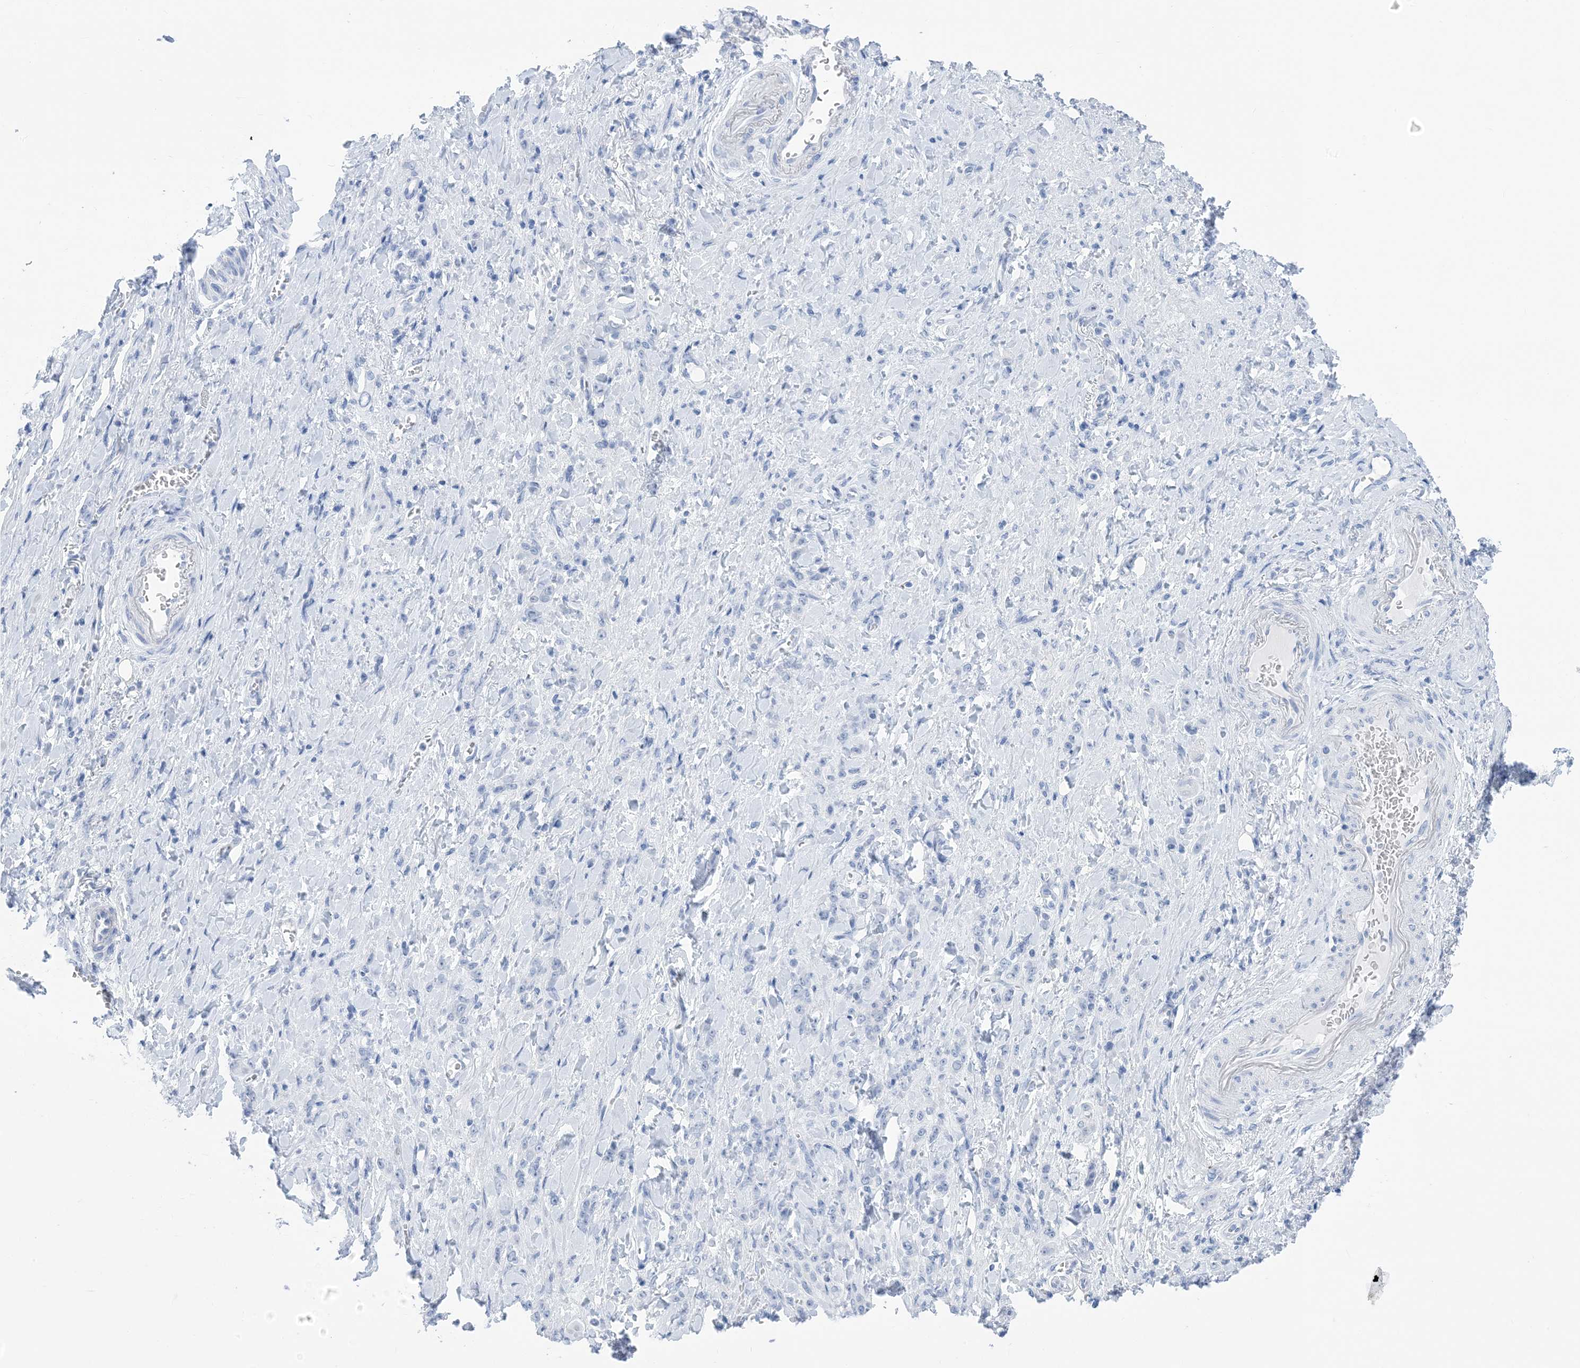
{"staining": {"intensity": "negative", "quantity": "none", "location": "none"}, "tissue": "stomach cancer", "cell_type": "Tumor cells", "image_type": "cancer", "snomed": [{"axis": "morphology", "description": "Normal tissue, NOS"}, {"axis": "morphology", "description": "Adenocarcinoma, NOS"}, {"axis": "topography", "description": "Stomach"}], "caption": "Human adenocarcinoma (stomach) stained for a protein using immunohistochemistry exhibits no expression in tumor cells.", "gene": "SH3YL1", "patient": {"sex": "male", "age": 82}}